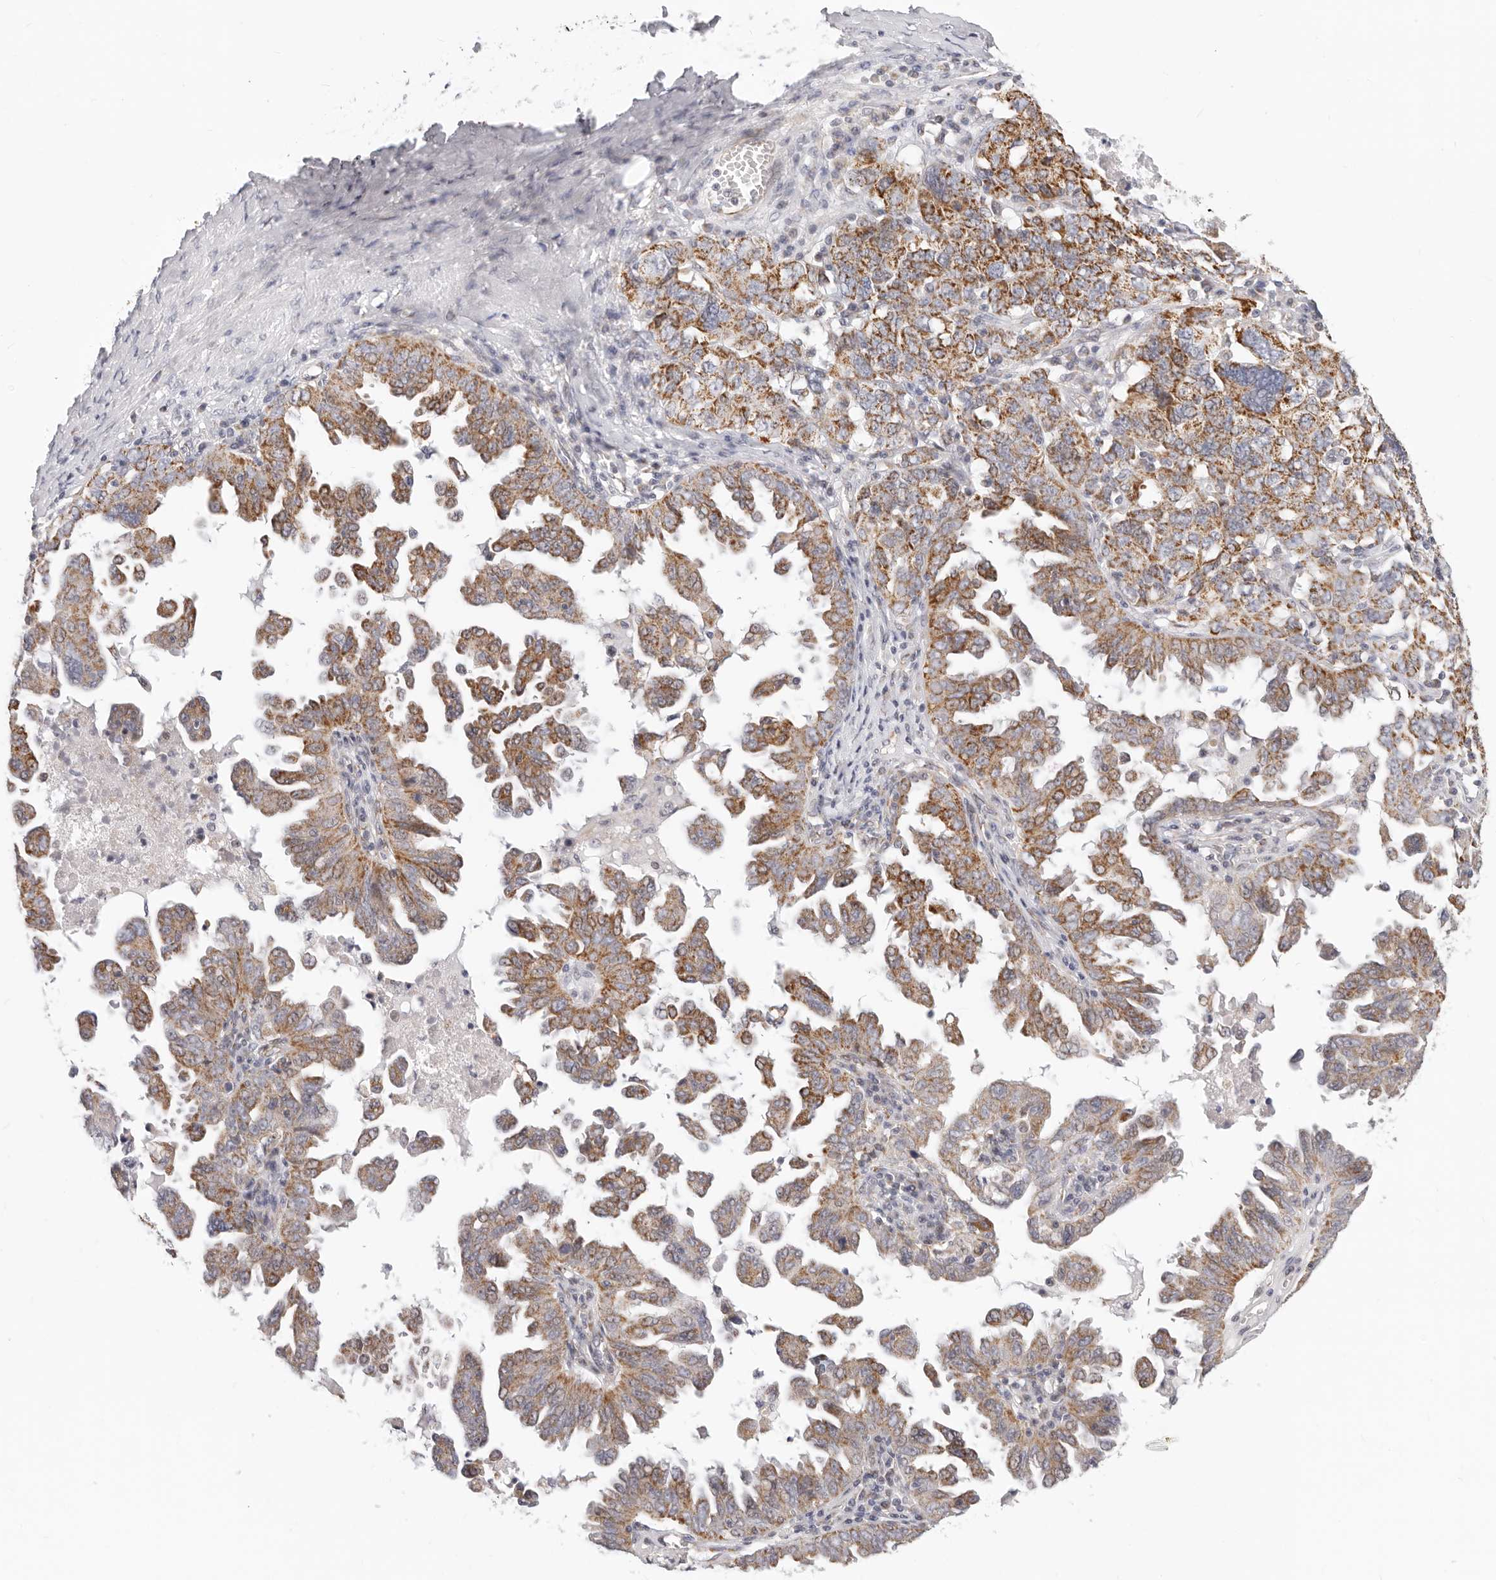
{"staining": {"intensity": "moderate", "quantity": "25%-75%", "location": "cytoplasmic/membranous"}, "tissue": "ovarian cancer", "cell_type": "Tumor cells", "image_type": "cancer", "snomed": [{"axis": "morphology", "description": "Carcinoma, endometroid"}, {"axis": "topography", "description": "Ovary"}], "caption": "Immunohistochemical staining of ovarian cancer exhibits medium levels of moderate cytoplasmic/membranous protein staining in approximately 25%-75% of tumor cells.", "gene": "AFDN", "patient": {"sex": "female", "age": 62}}